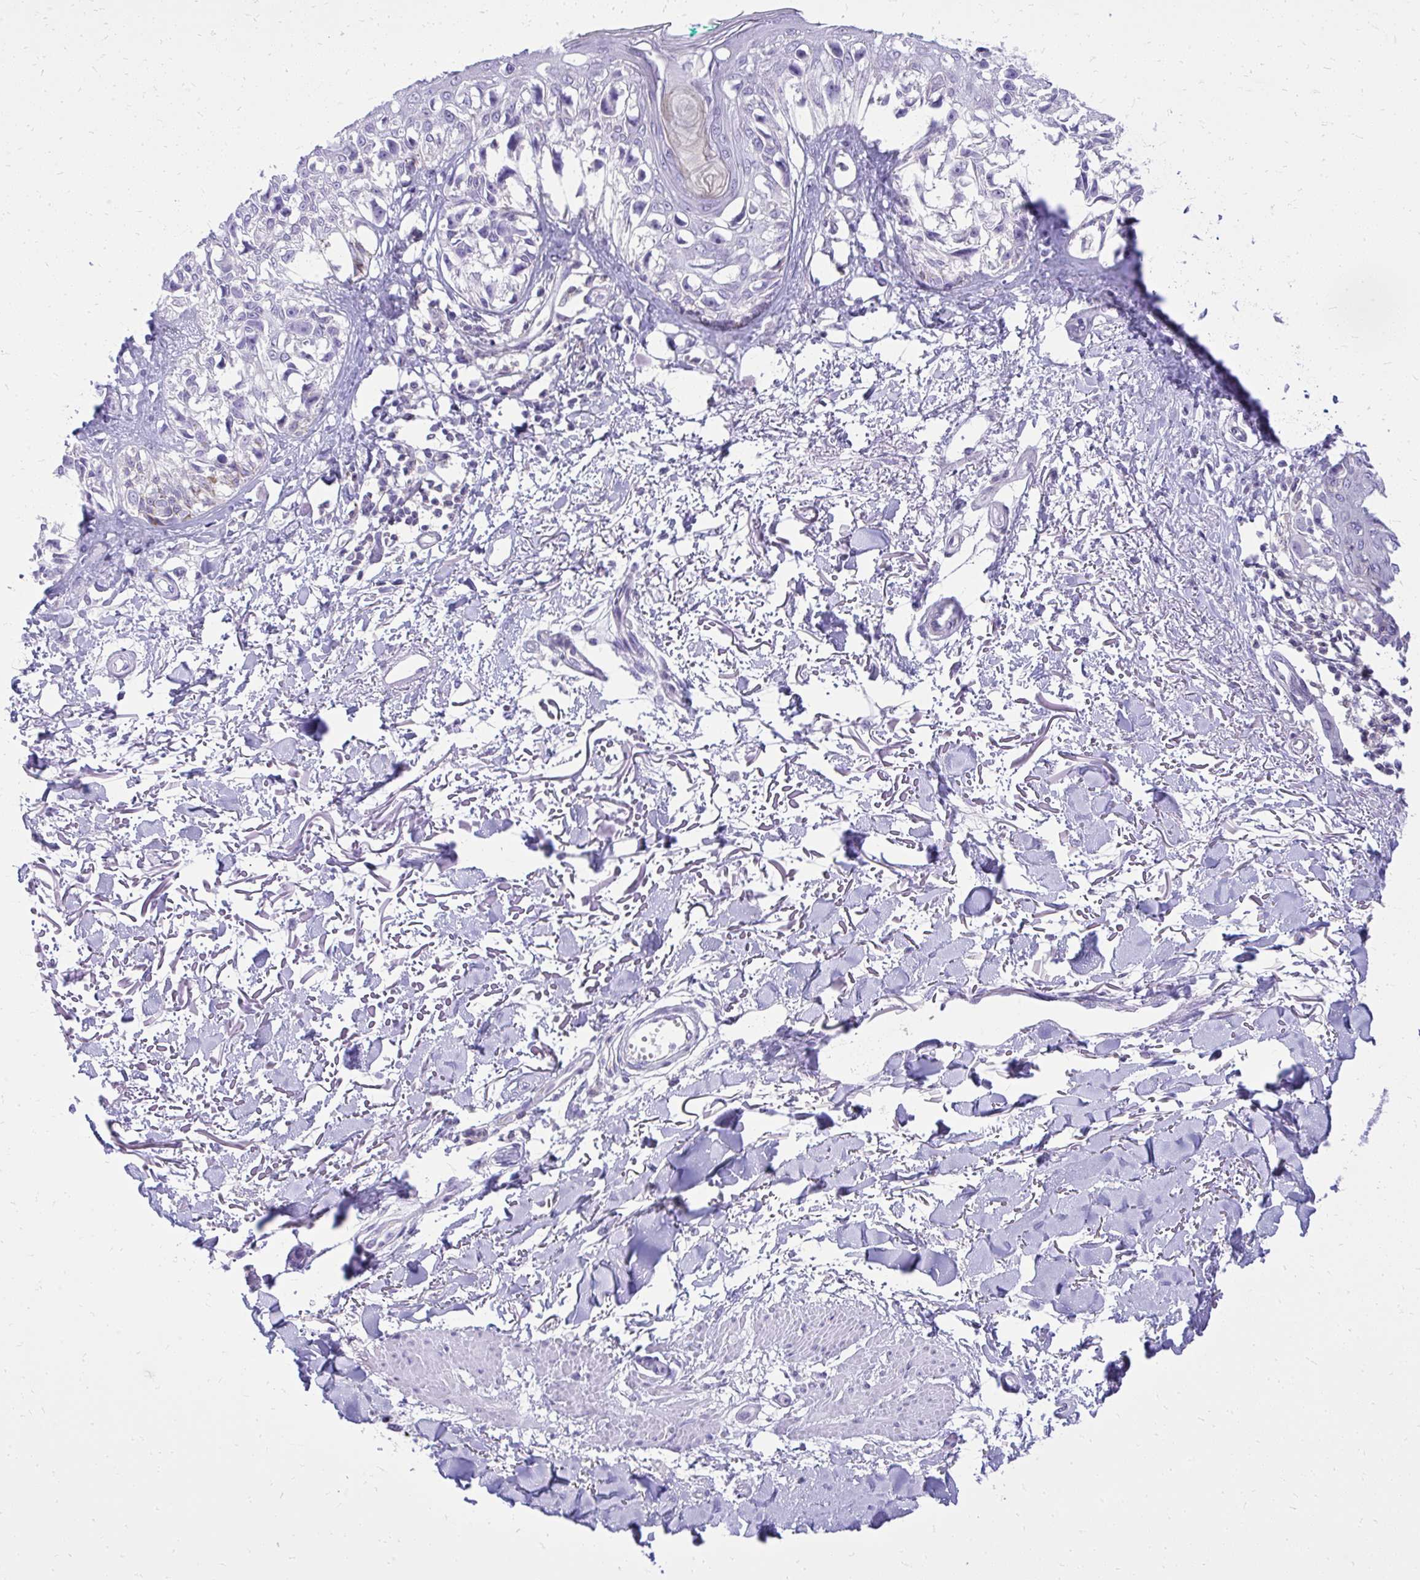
{"staining": {"intensity": "negative", "quantity": "none", "location": "none"}, "tissue": "melanoma", "cell_type": "Tumor cells", "image_type": "cancer", "snomed": [{"axis": "morphology", "description": "Malignant melanoma, NOS"}, {"axis": "topography", "description": "Skin"}], "caption": "The image exhibits no staining of tumor cells in malignant melanoma.", "gene": "GPRIN3", "patient": {"sex": "male", "age": 73}}